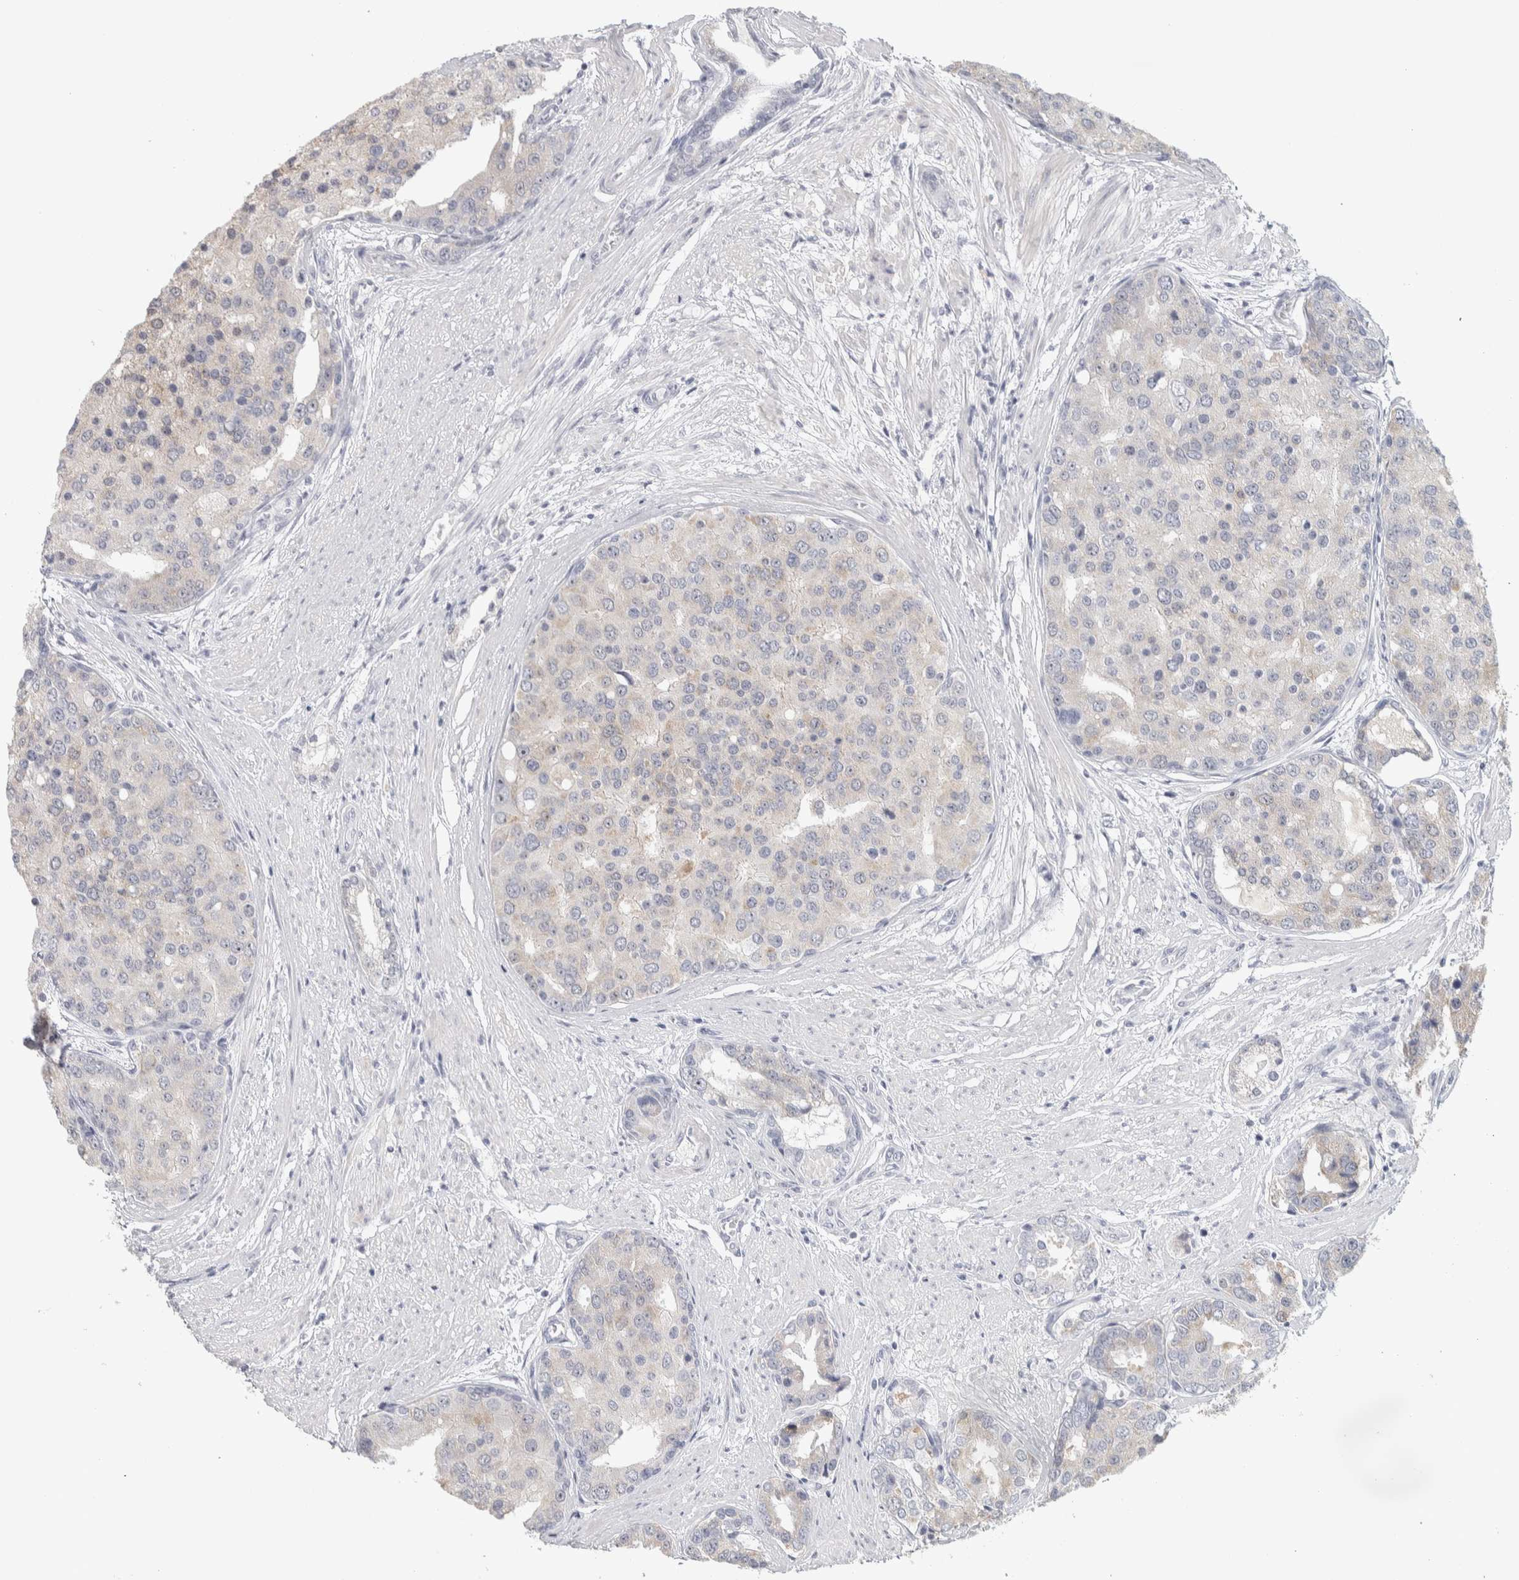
{"staining": {"intensity": "negative", "quantity": "none", "location": "none"}, "tissue": "prostate cancer", "cell_type": "Tumor cells", "image_type": "cancer", "snomed": [{"axis": "morphology", "description": "Adenocarcinoma, High grade"}, {"axis": "topography", "description": "Prostate"}], "caption": "Image shows no protein positivity in tumor cells of prostate cancer (adenocarcinoma (high-grade)) tissue.", "gene": "DCXR", "patient": {"sex": "male", "age": 50}}